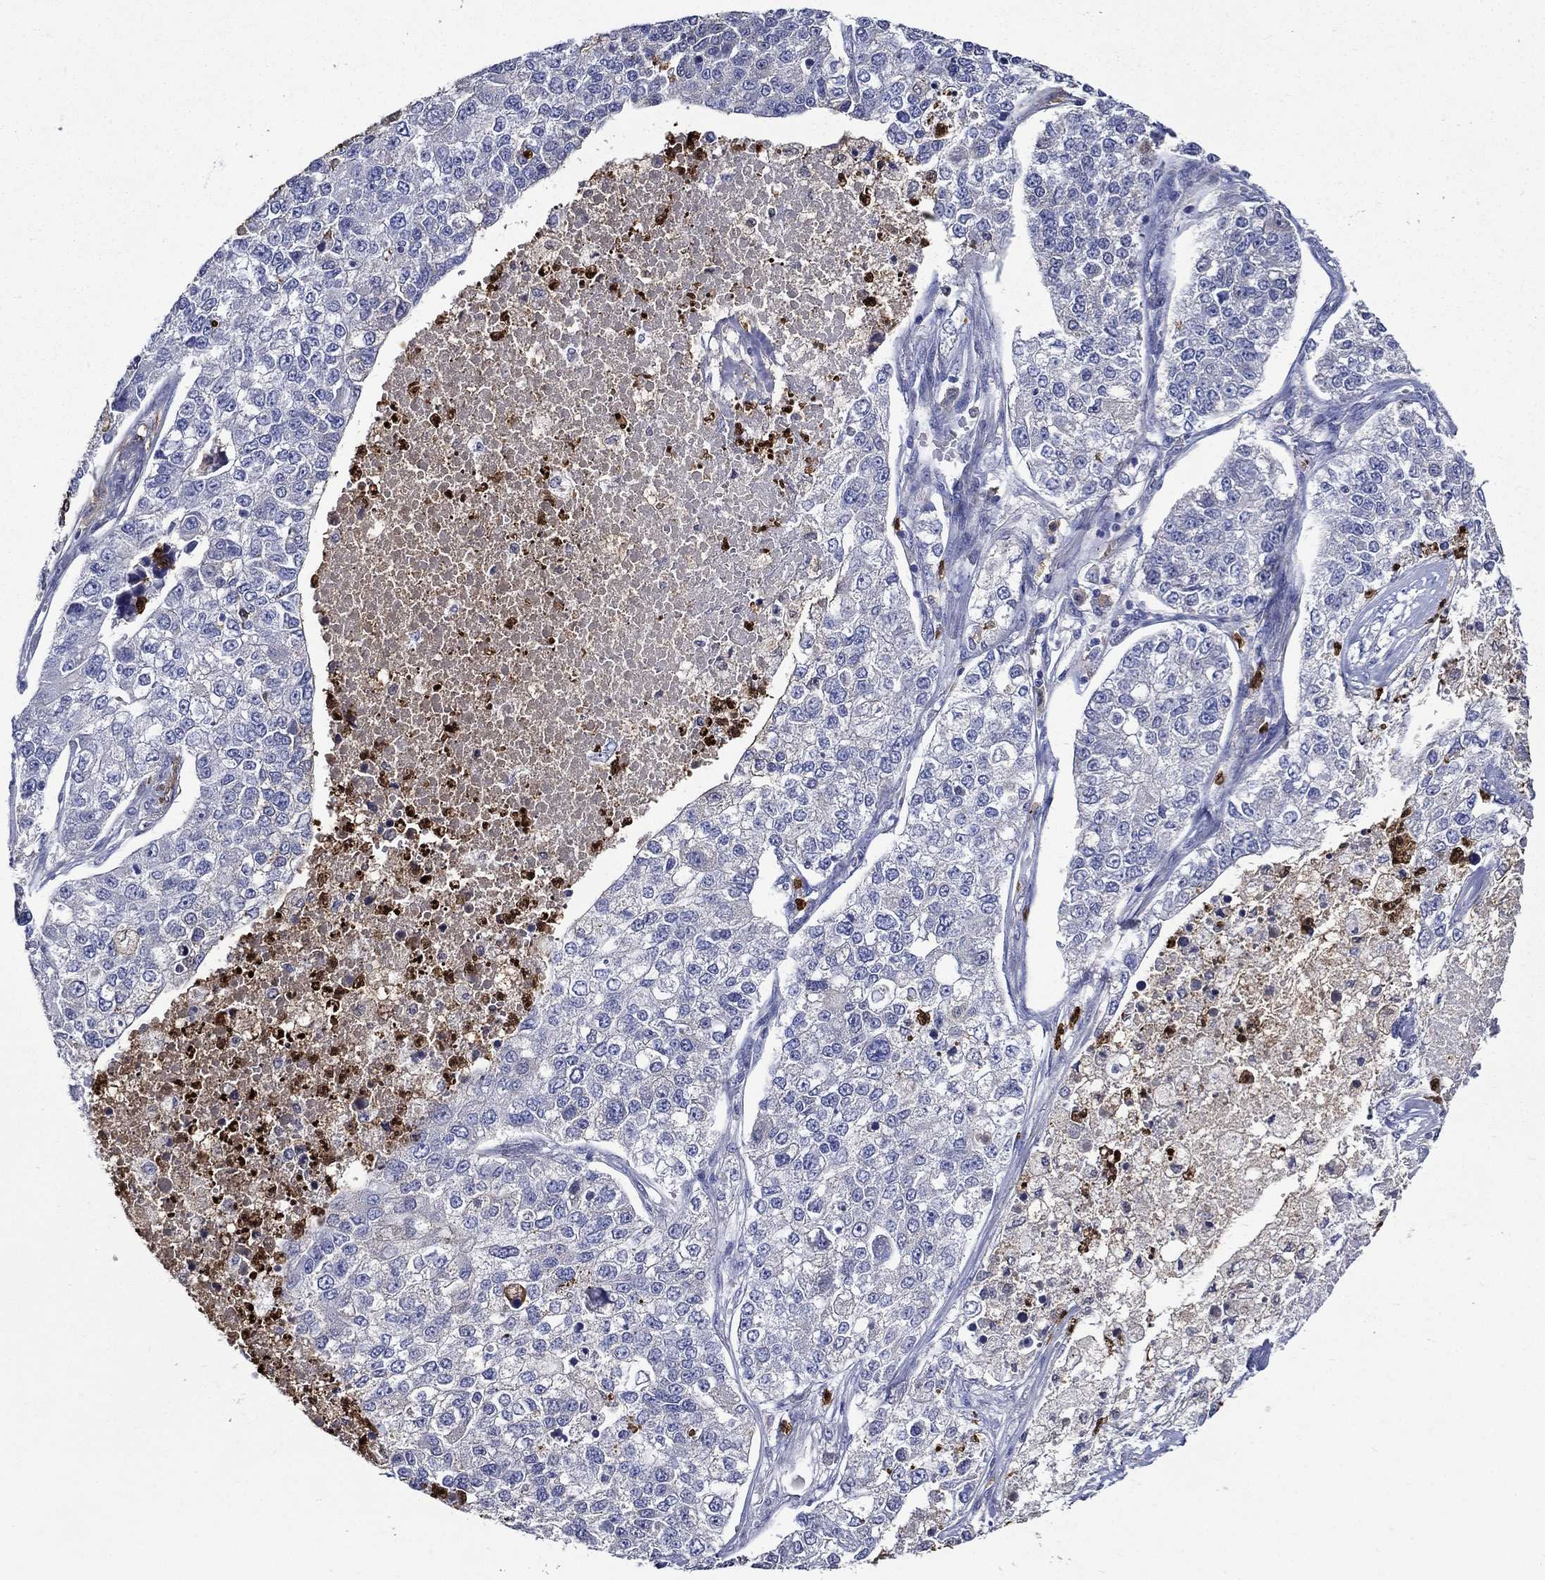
{"staining": {"intensity": "negative", "quantity": "none", "location": "none"}, "tissue": "lung cancer", "cell_type": "Tumor cells", "image_type": "cancer", "snomed": [{"axis": "morphology", "description": "Adenocarcinoma, NOS"}, {"axis": "topography", "description": "Lung"}], "caption": "This is an IHC histopathology image of human adenocarcinoma (lung). There is no staining in tumor cells.", "gene": "GPR171", "patient": {"sex": "male", "age": 49}}